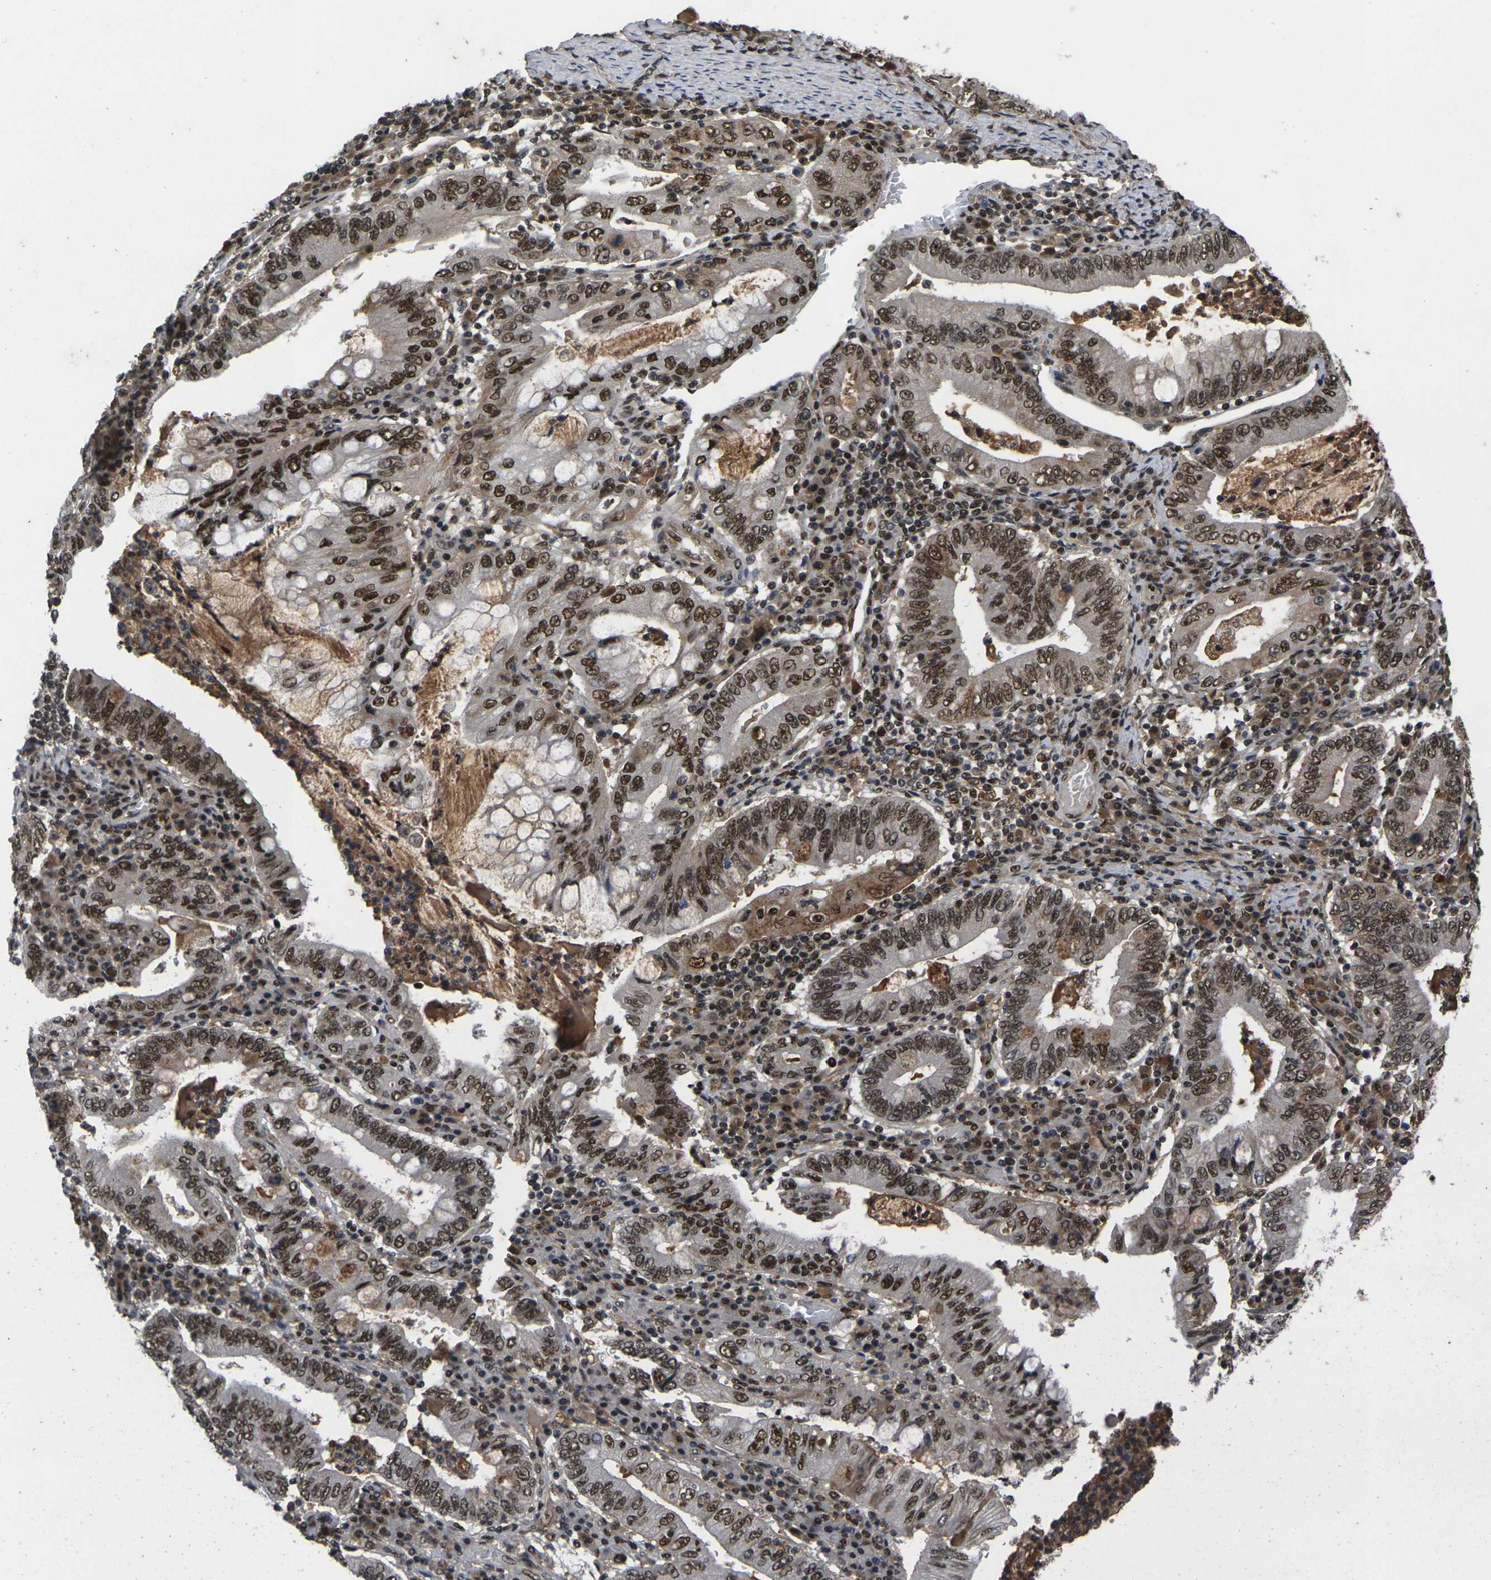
{"staining": {"intensity": "strong", "quantity": ">75%", "location": "nuclear"}, "tissue": "stomach cancer", "cell_type": "Tumor cells", "image_type": "cancer", "snomed": [{"axis": "morphology", "description": "Normal tissue, NOS"}, {"axis": "morphology", "description": "Adenocarcinoma, NOS"}, {"axis": "topography", "description": "Esophagus"}, {"axis": "topography", "description": "Stomach, upper"}, {"axis": "topography", "description": "Peripheral nerve tissue"}], "caption": "Protein expression analysis of human stomach adenocarcinoma reveals strong nuclear expression in approximately >75% of tumor cells.", "gene": "GTF2E1", "patient": {"sex": "male", "age": 62}}